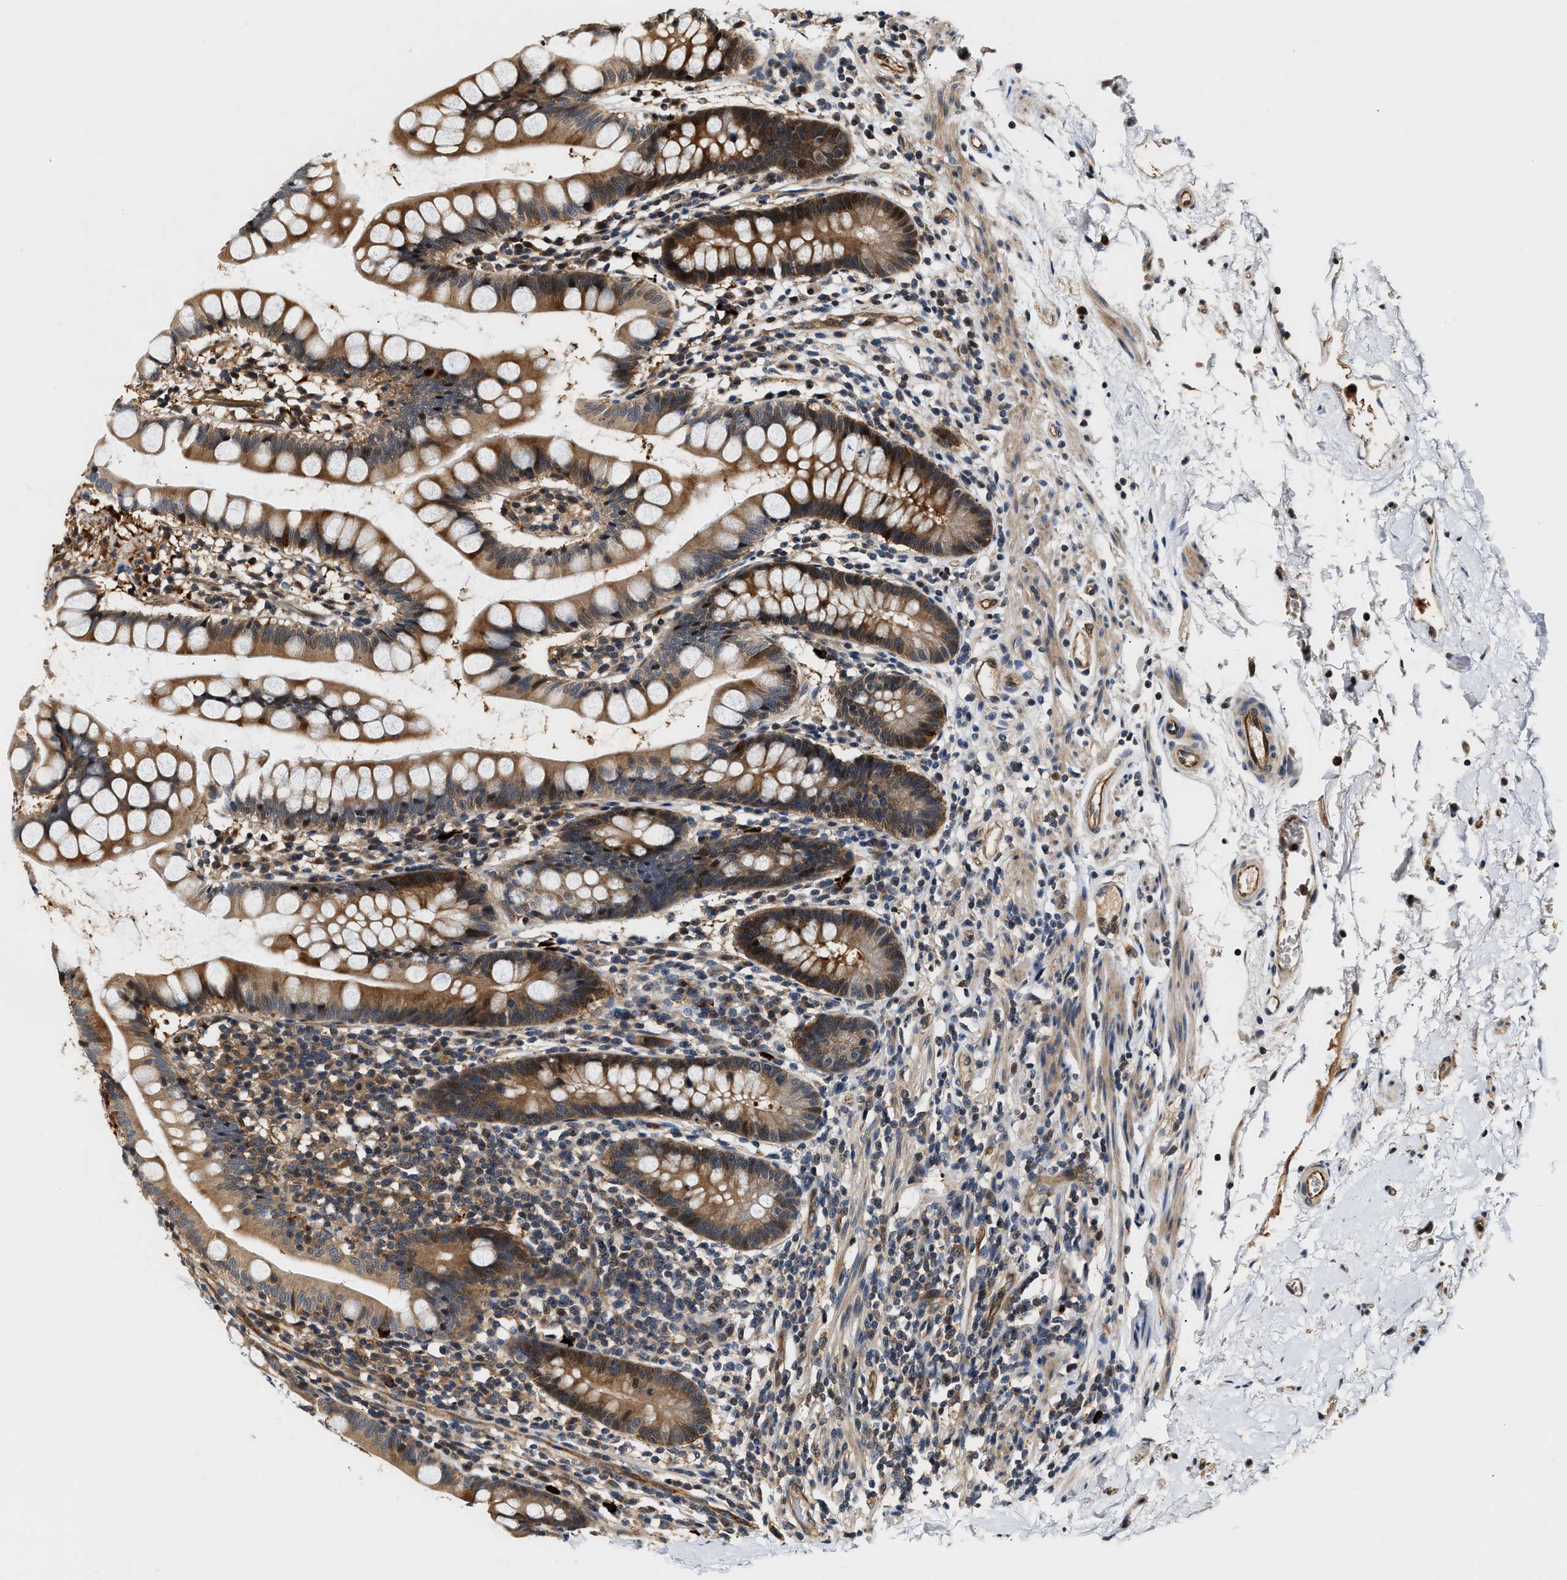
{"staining": {"intensity": "moderate", "quantity": ">75%", "location": "cytoplasmic/membranous"}, "tissue": "small intestine", "cell_type": "Glandular cells", "image_type": "normal", "snomed": [{"axis": "morphology", "description": "Normal tissue, NOS"}, {"axis": "topography", "description": "Small intestine"}], "caption": "DAB (3,3'-diaminobenzidine) immunohistochemical staining of normal small intestine exhibits moderate cytoplasmic/membranous protein positivity in about >75% of glandular cells. (Stains: DAB in brown, nuclei in blue, Microscopy: brightfield microscopy at high magnification).", "gene": "TUT7", "patient": {"sex": "female", "age": 84}}